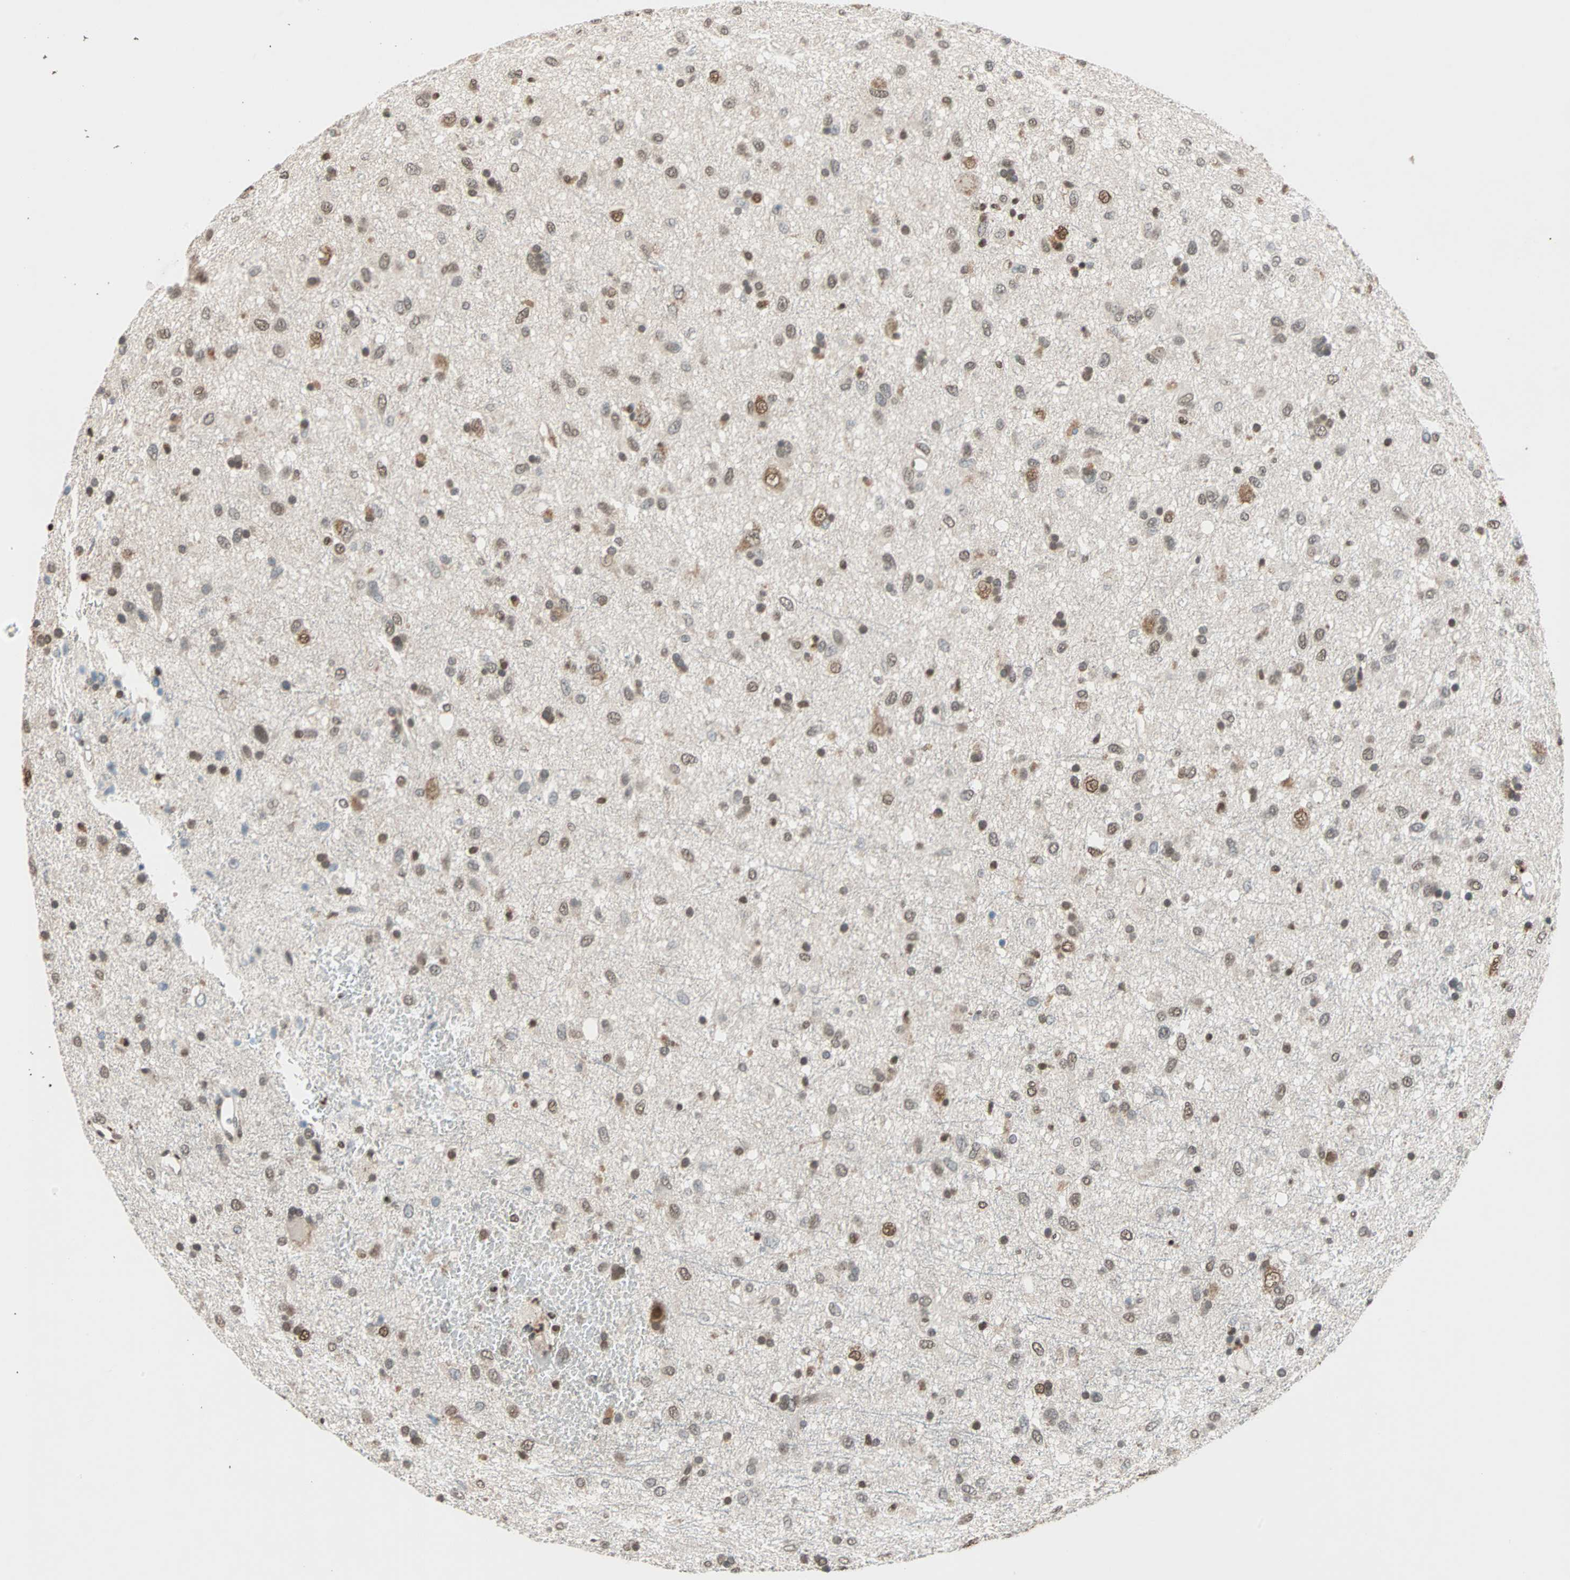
{"staining": {"intensity": "moderate", "quantity": "25%-75%", "location": "nuclear"}, "tissue": "glioma", "cell_type": "Tumor cells", "image_type": "cancer", "snomed": [{"axis": "morphology", "description": "Glioma, malignant, Low grade"}, {"axis": "topography", "description": "Brain"}], "caption": "Immunohistochemical staining of low-grade glioma (malignant) reveals moderate nuclear protein positivity in approximately 25%-75% of tumor cells.", "gene": "DAZAP1", "patient": {"sex": "male", "age": 77}}